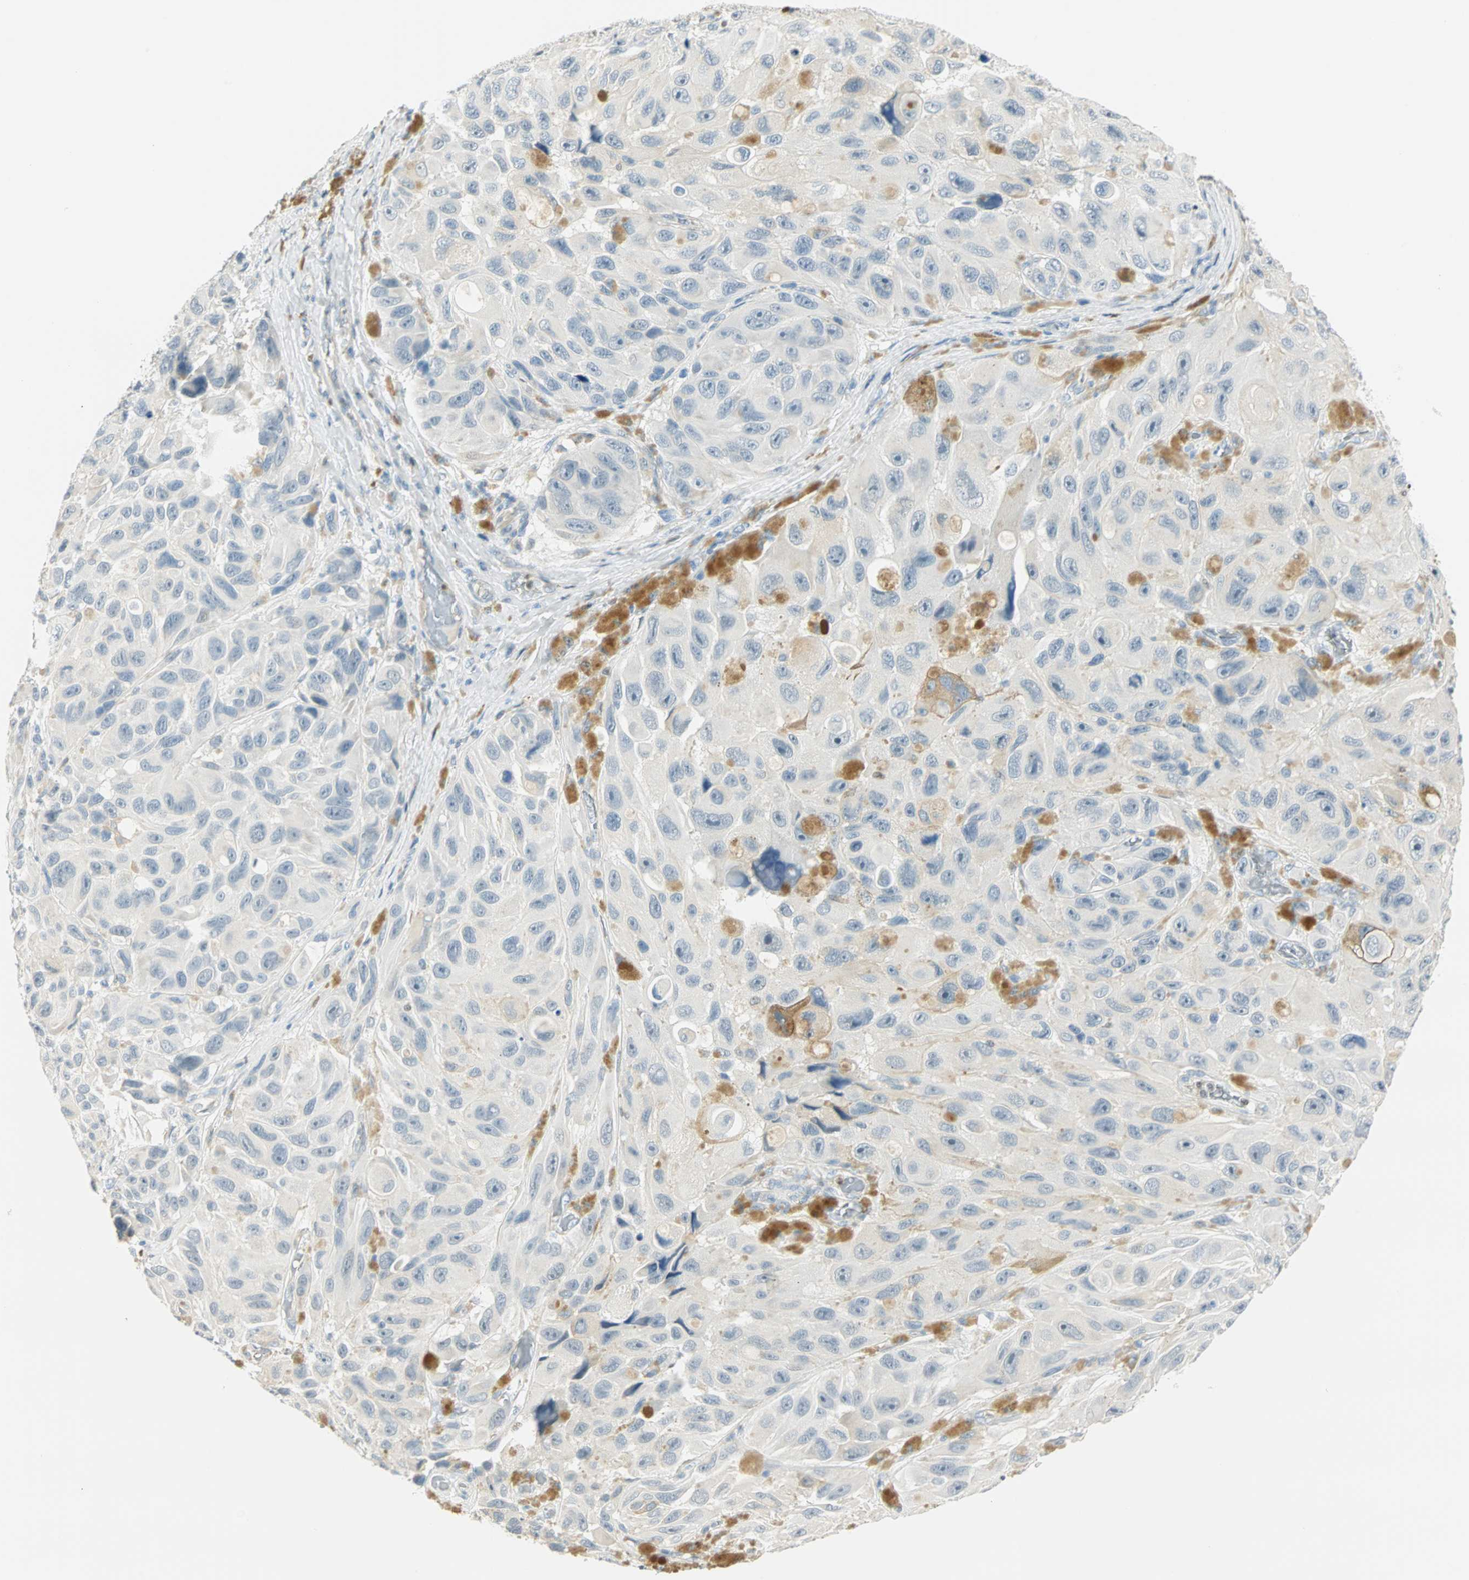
{"staining": {"intensity": "negative", "quantity": "none", "location": "none"}, "tissue": "melanoma", "cell_type": "Tumor cells", "image_type": "cancer", "snomed": [{"axis": "morphology", "description": "Malignant melanoma, NOS"}, {"axis": "topography", "description": "Skin"}], "caption": "Tumor cells show no significant protein positivity in malignant melanoma. (DAB (3,3'-diaminobenzidine) IHC with hematoxylin counter stain).", "gene": "MLLT10", "patient": {"sex": "female", "age": 73}}